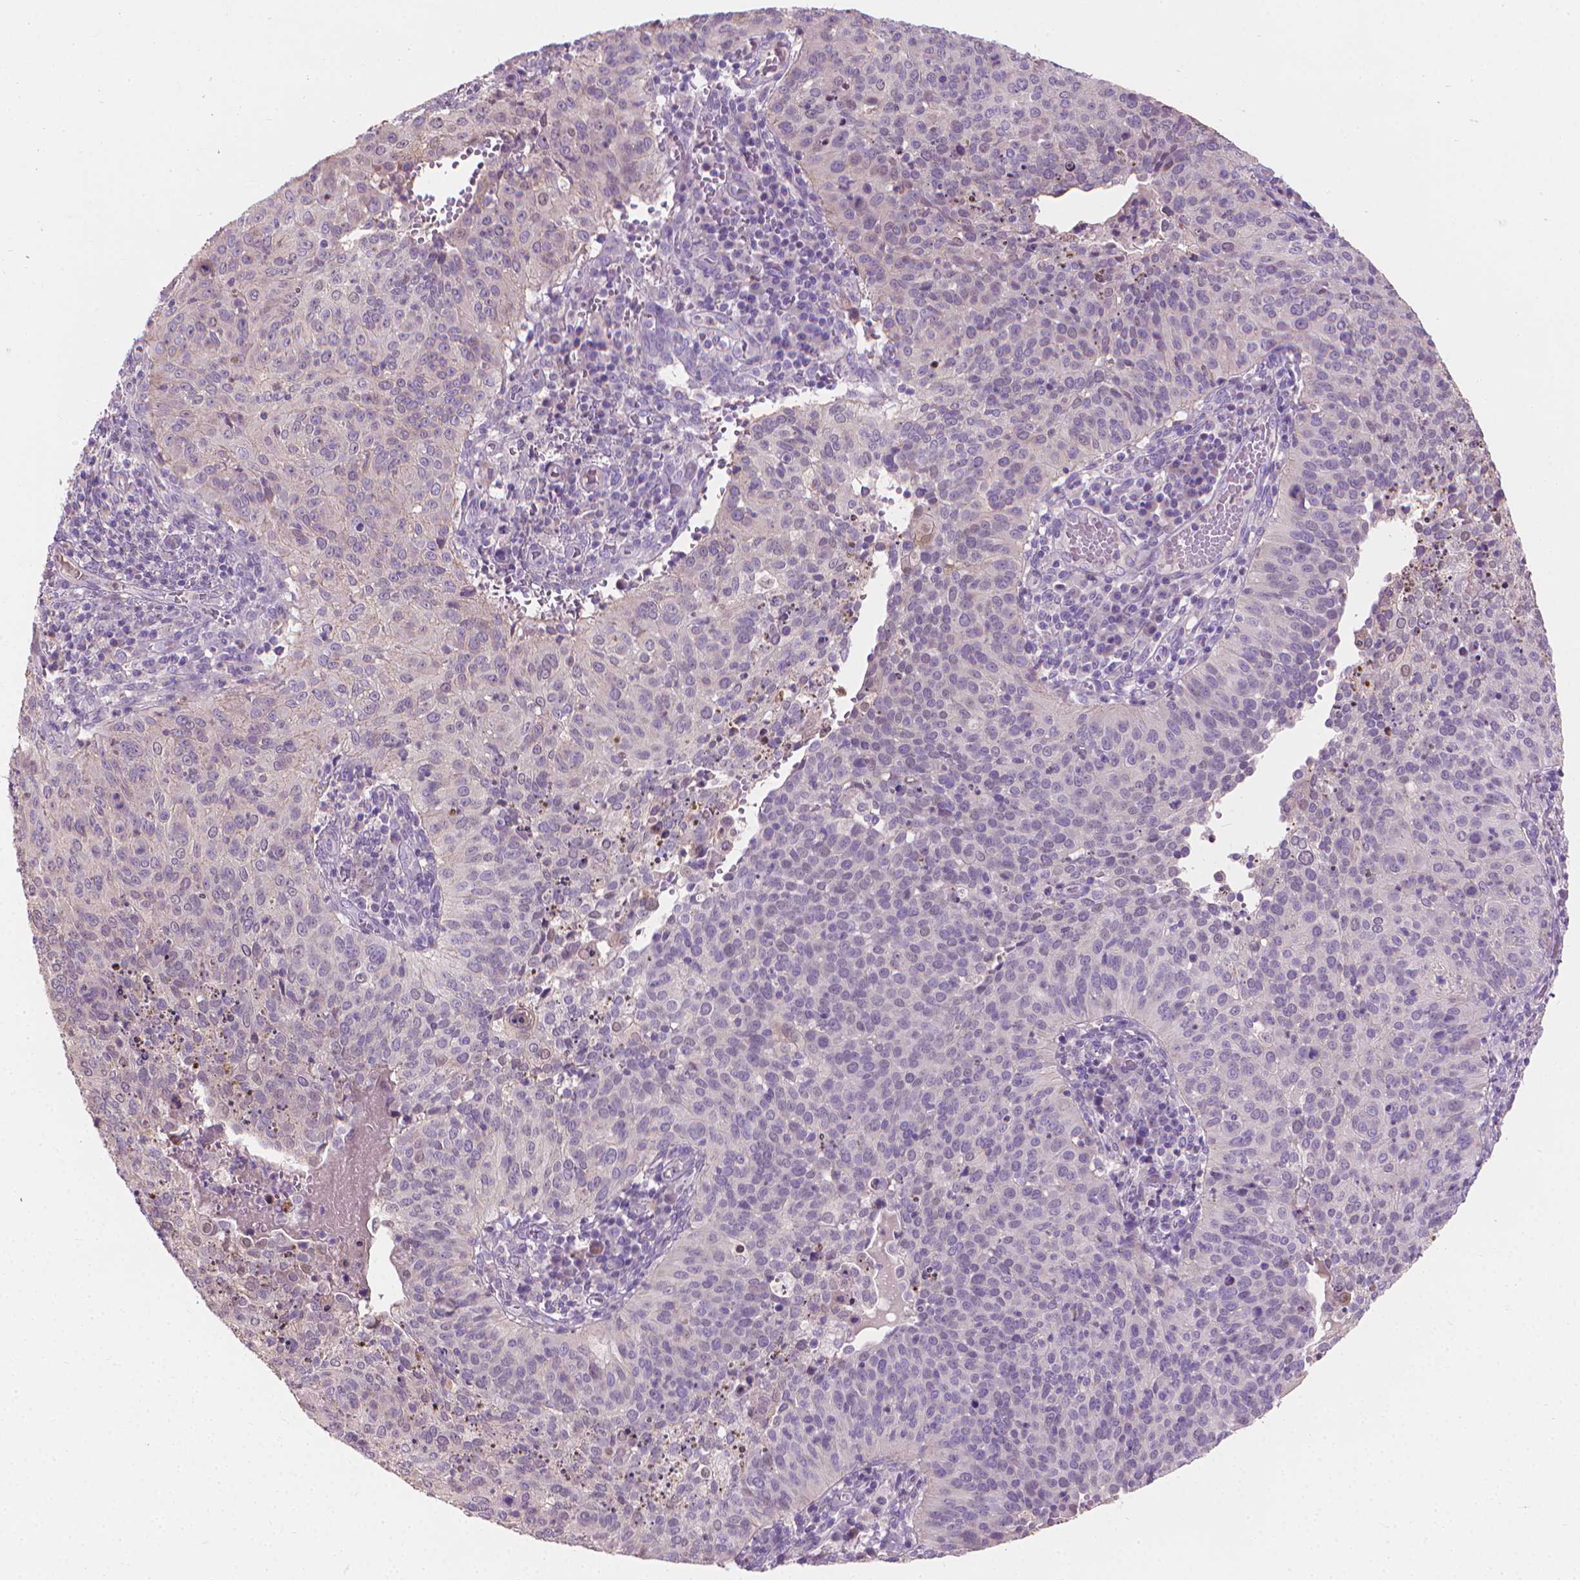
{"staining": {"intensity": "negative", "quantity": "none", "location": "none"}, "tissue": "cervical cancer", "cell_type": "Tumor cells", "image_type": "cancer", "snomed": [{"axis": "morphology", "description": "Squamous cell carcinoma, NOS"}, {"axis": "topography", "description": "Cervix"}], "caption": "The immunohistochemistry (IHC) histopathology image has no significant staining in tumor cells of cervical cancer (squamous cell carcinoma) tissue. The staining is performed using DAB brown chromogen with nuclei counter-stained in using hematoxylin.", "gene": "CABCOCO1", "patient": {"sex": "female", "age": 39}}